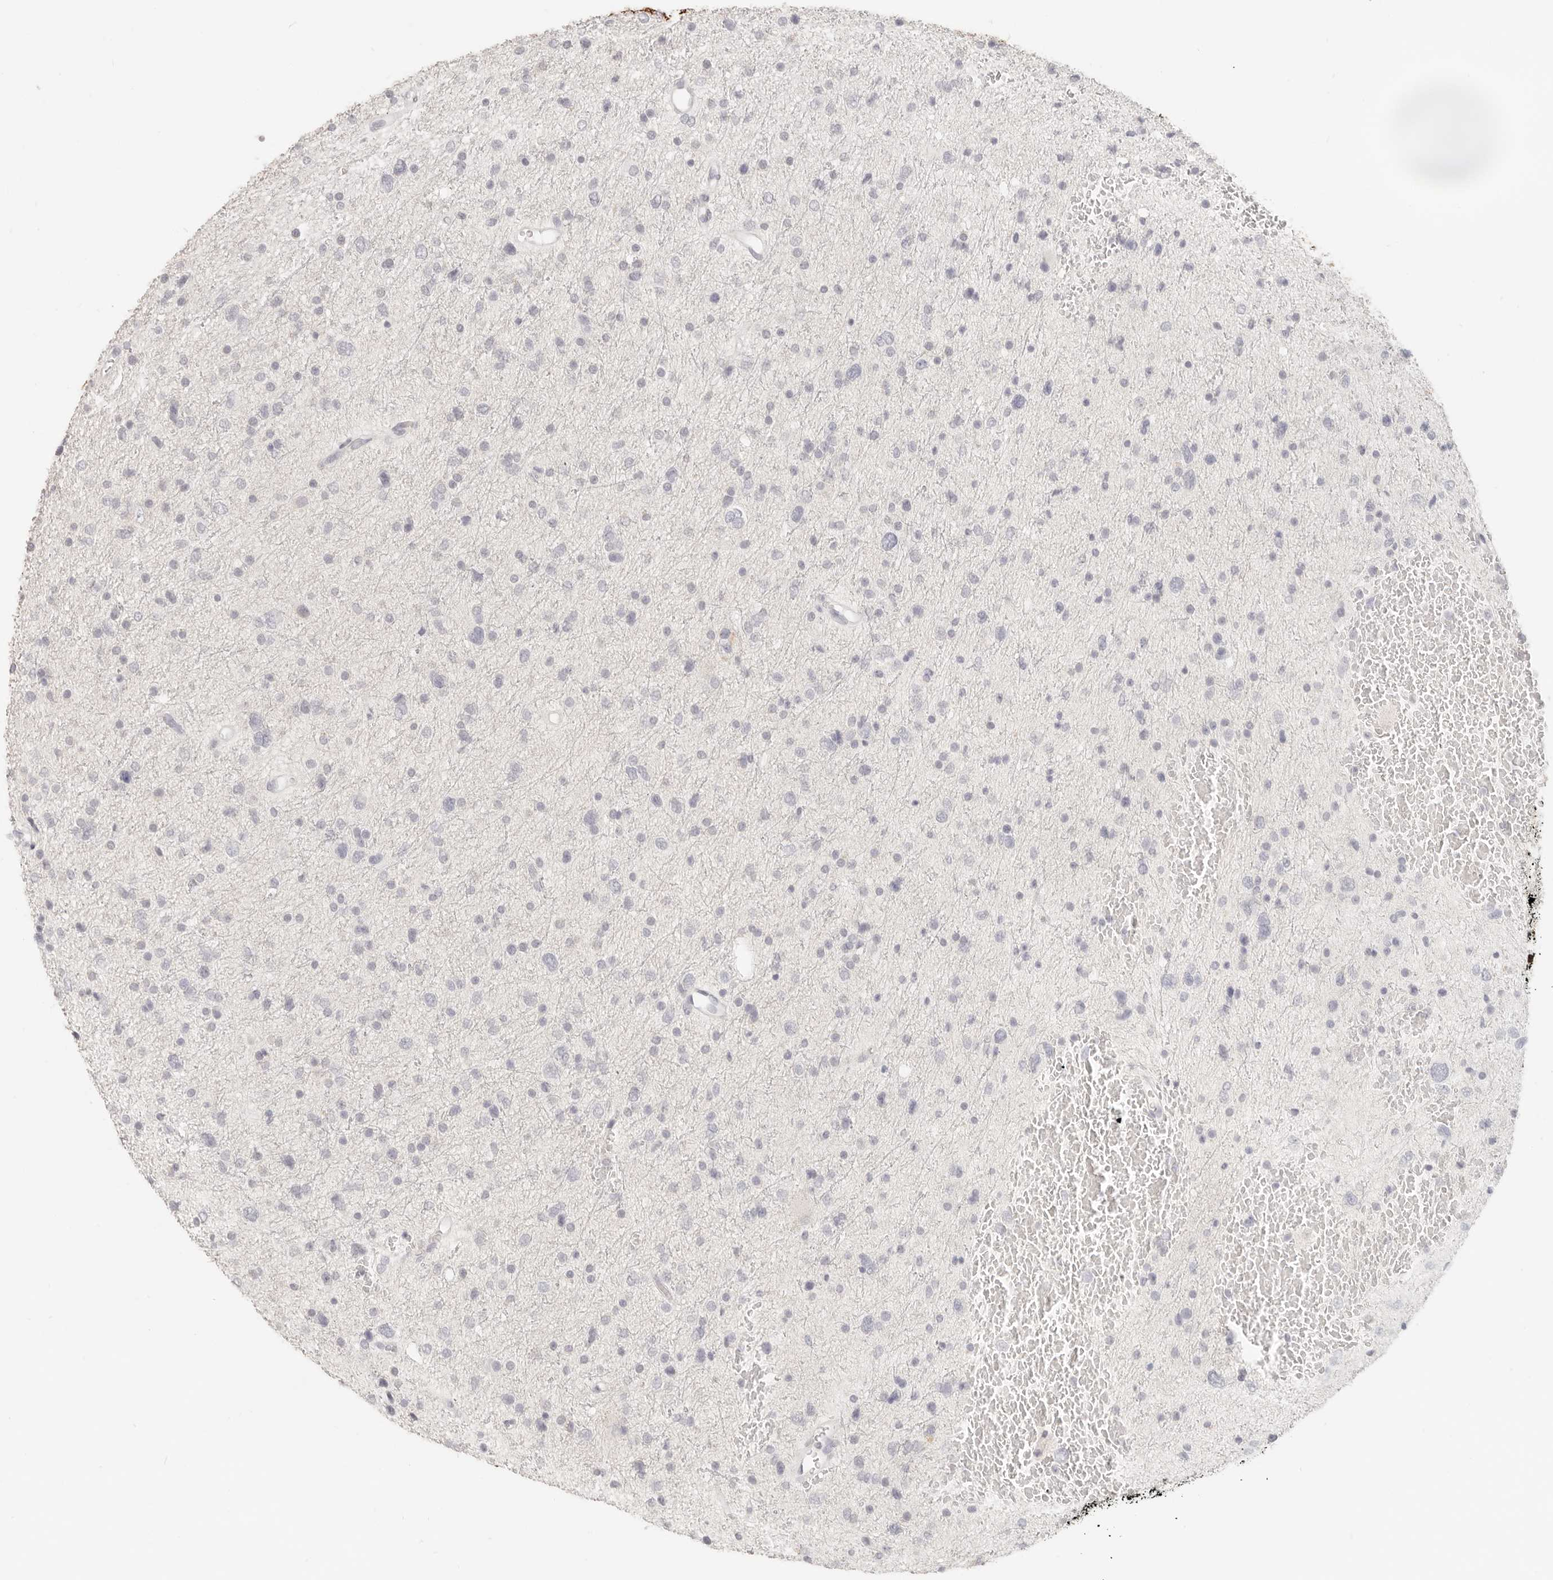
{"staining": {"intensity": "negative", "quantity": "none", "location": "none"}, "tissue": "glioma", "cell_type": "Tumor cells", "image_type": "cancer", "snomed": [{"axis": "morphology", "description": "Glioma, malignant, Low grade"}, {"axis": "topography", "description": "Brain"}], "caption": "An immunohistochemistry photomicrograph of glioma is shown. There is no staining in tumor cells of glioma.", "gene": "EPCAM", "patient": {"sex": "female", "age": 37}}